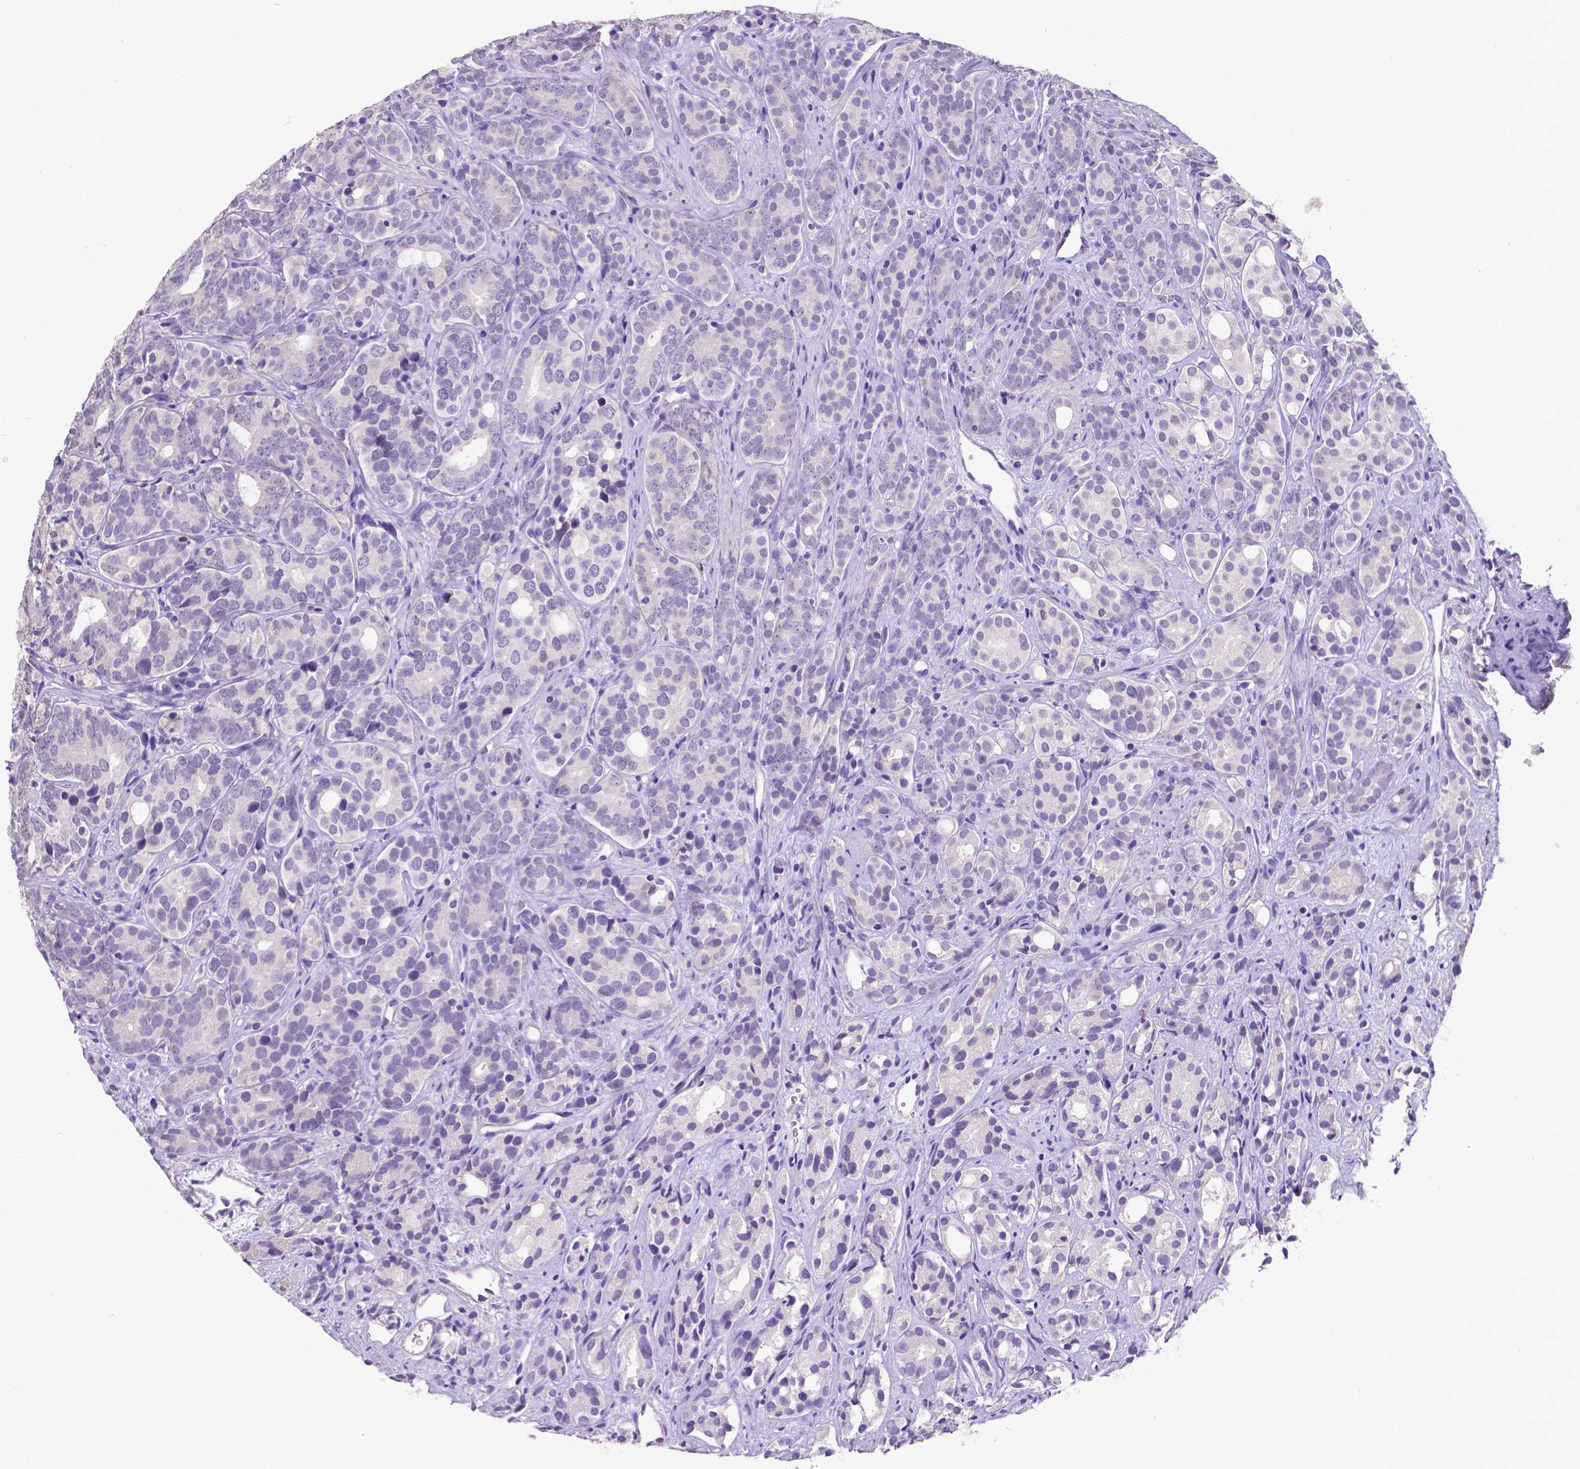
{"staining": {"intensity": "negative", "quantity": "none", "location": "none"}, "tissue": "prostate cancer", "cell_type": "Tumor cells", "image_type": "cancer", "snomed": [{"axis": "morphology", "description": "Adenocarcinoma, High grade"}, {"axis": "topography", "description": "Prostate"}], "caption": "DAB (3,3'-diaminobenzidine) immunohistochemical staining of prostate cancer (adenocarcinoma (high-grade)) demonstrates no significant staining in tumor cells.", "gene": "SATB2", "patient": {"sex": "male", "age": 84}}